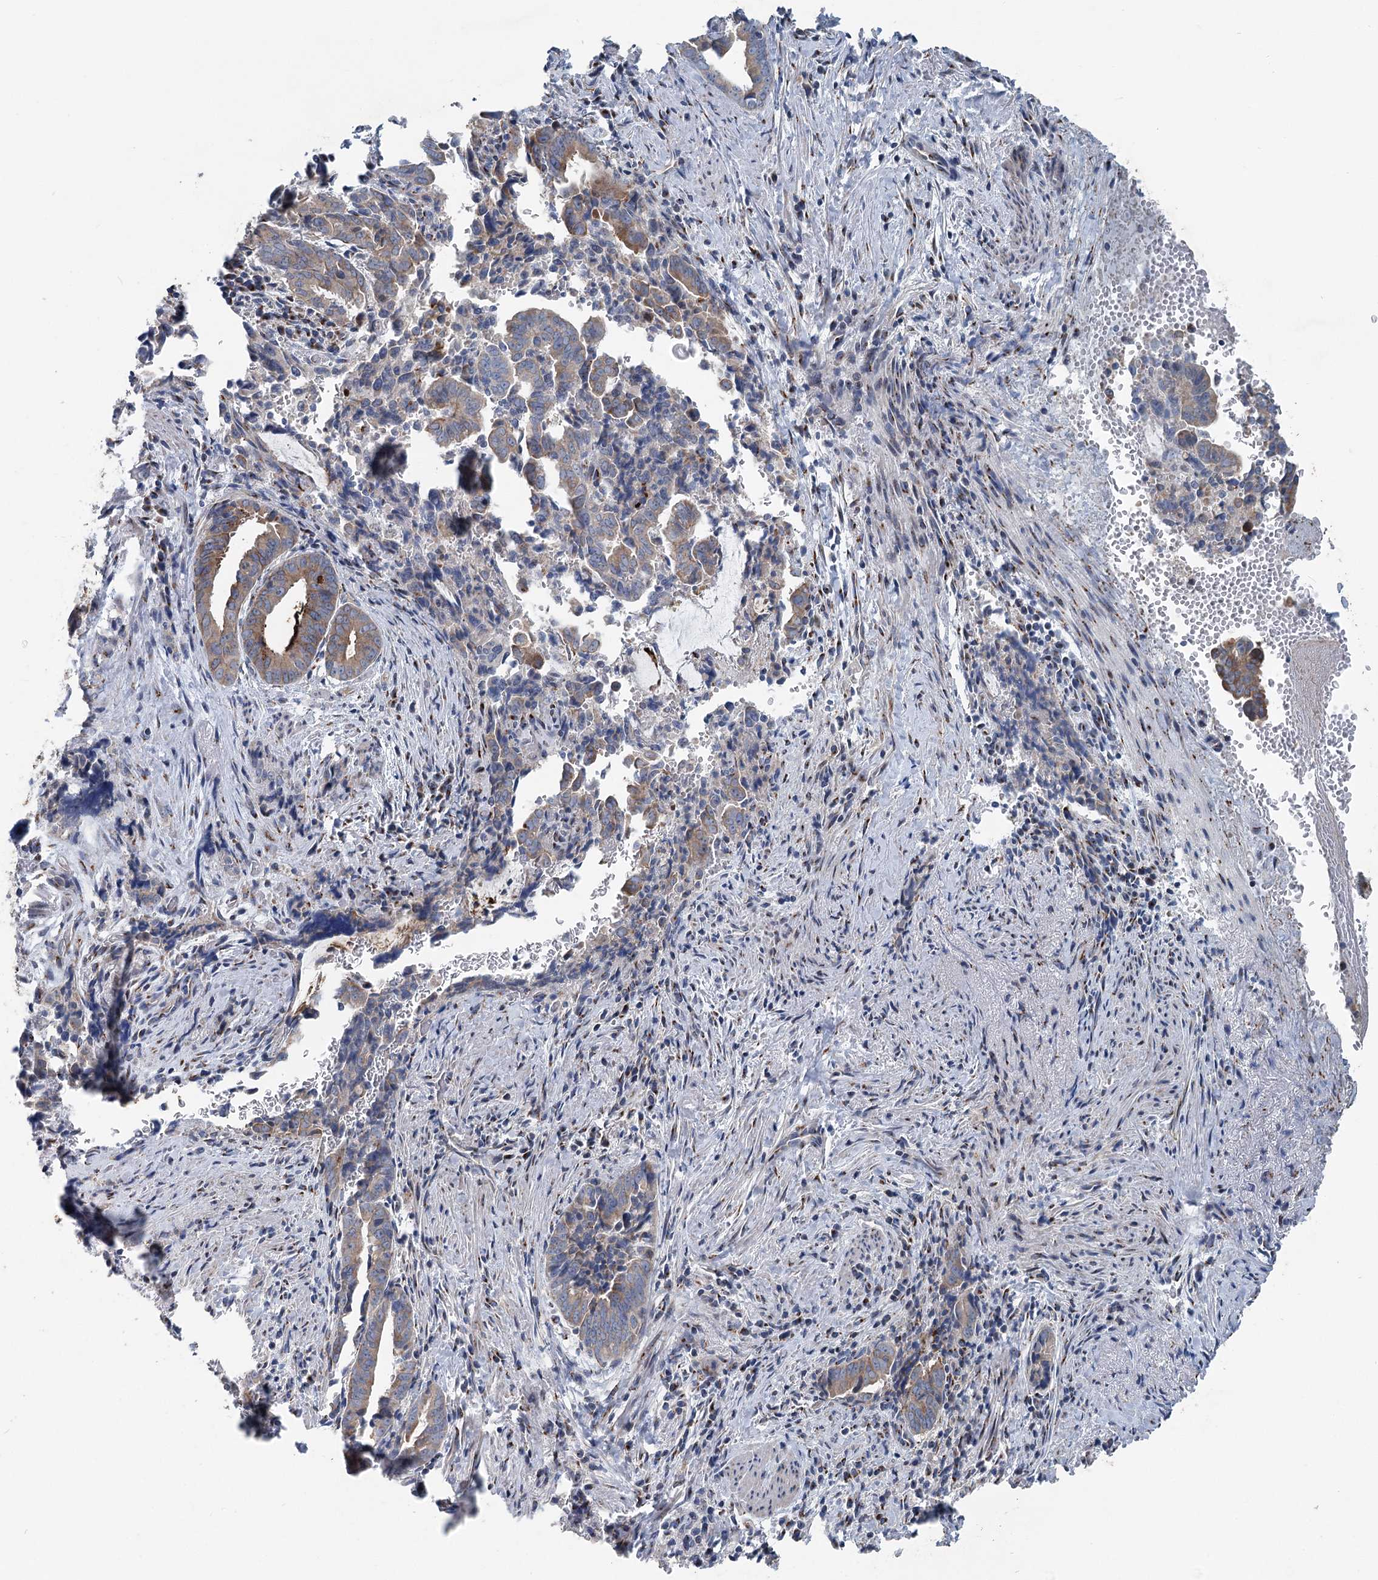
{"staining": {"intensity": "weak", "quantity": ">75%", "location": "cytoplasmic/membranous"}, "tissue": "pancreatic cancer", "cell_type": "Tumor cells", "image_type": "cancer", "snomed": [{"axis": "morphology", "description": "Adenocarcinoma, NOS"}, {"axis": "topography", "description": "Pancreas"}], "caption": "DAB immunohistochemical staining of pancreatic cancer (adenocarcinoma) reveals weak cytoplasmic/membranous protein positivity in approximately >75% of tumor cells.", "gene": "ITIH5", "patient": {"sex": "female", "age": 63}}